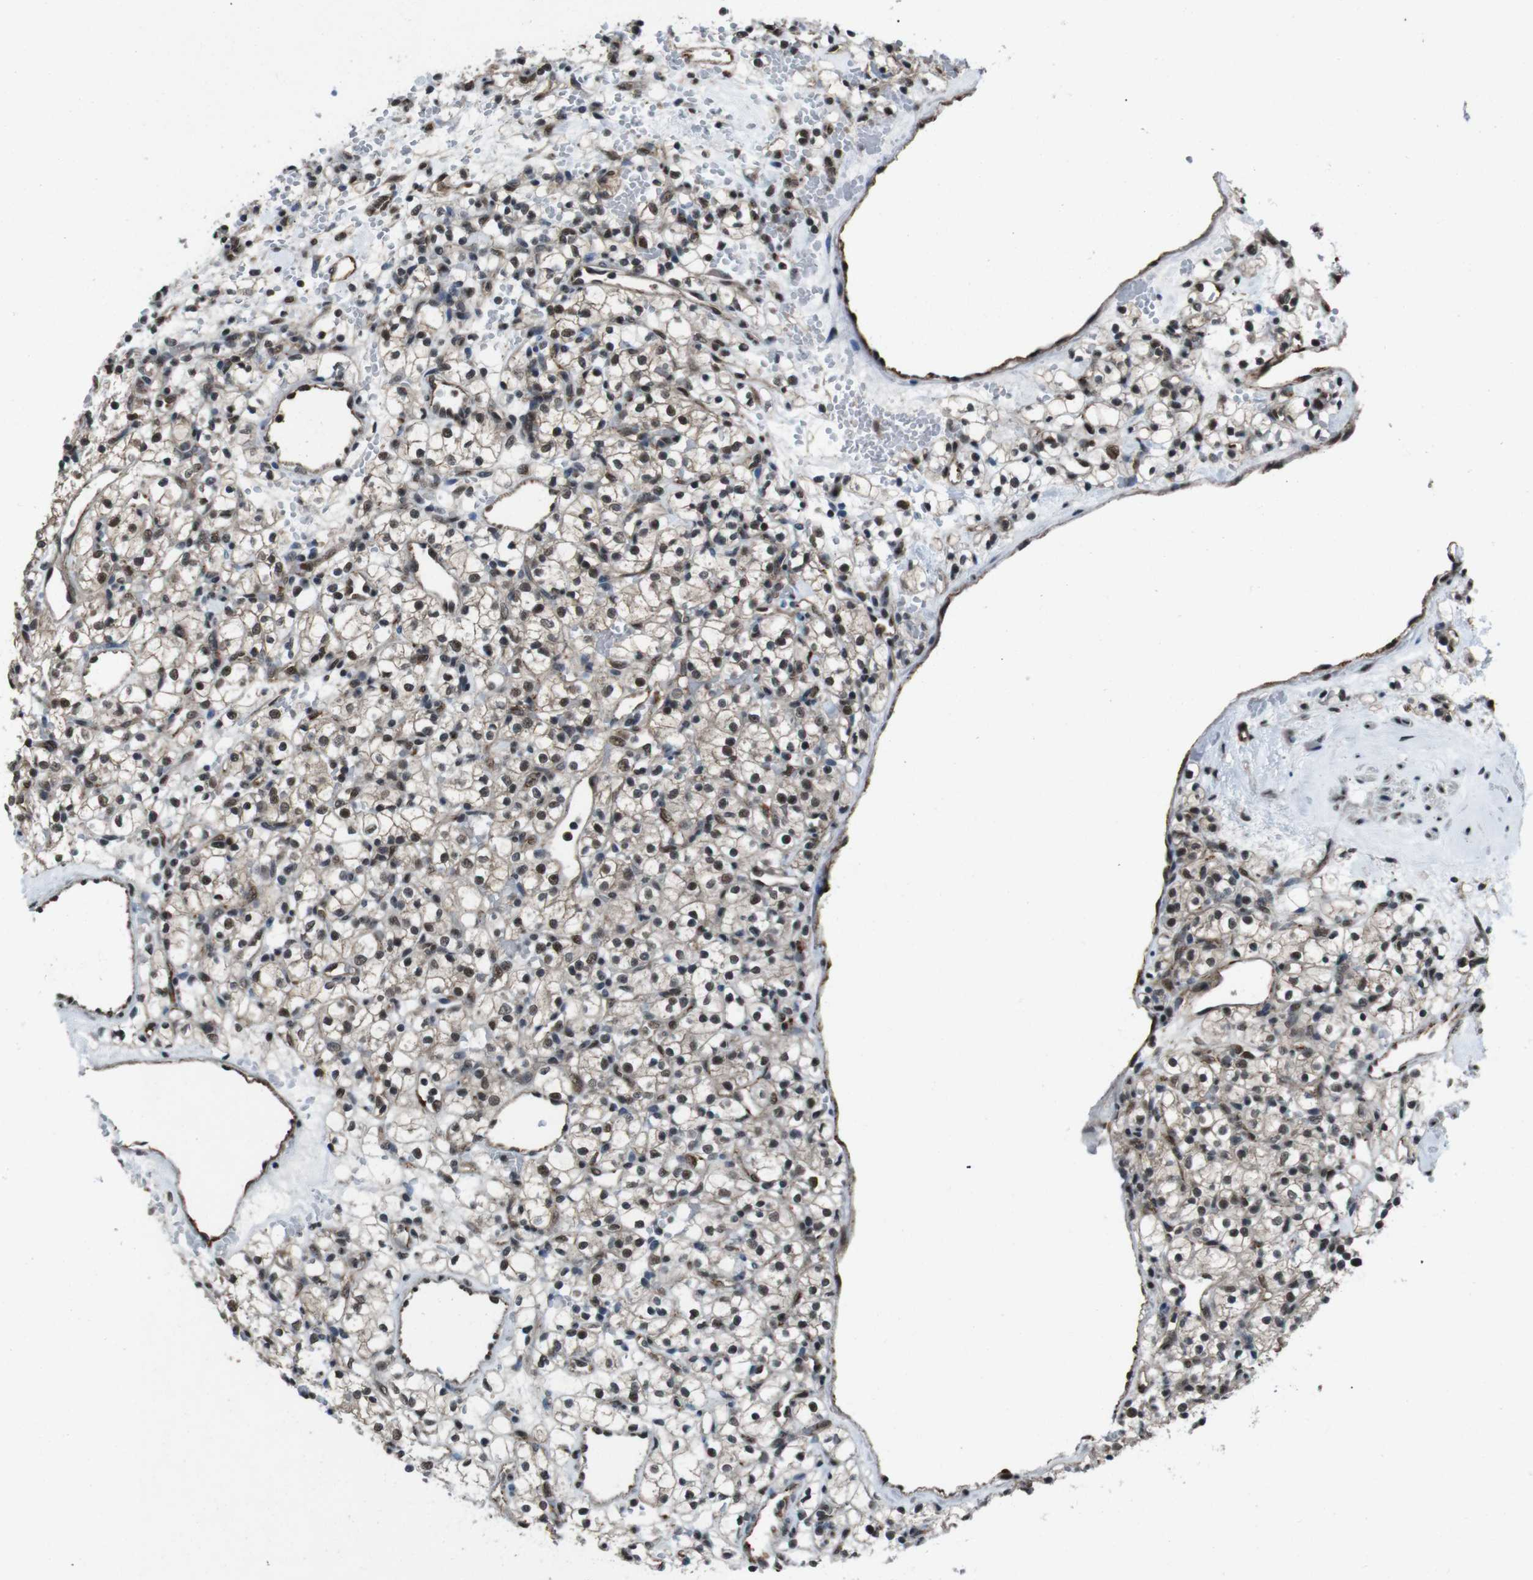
{"staining": {"intensity": "moderate", "quantity": ">75%", "location": "nuclear"}, "tissue": "renal cancer", "cell_type": "Tumor cells", "image_type": "cancer", "snomed": [{"axis": "morphology", "description": "Adenocarcinoma, NOS"}, {"axis": "topography", "description": "Kidney"}], "caption": "This histopathology image displays renal adenocarcinoma stained with immunohistochemistry (IHC) to label a protein in brown. The nuclear of tumor cells show moderate positivity for the protein. Nuclei are counter-stained blue.", "gene": "NR4A2", "patient": {"sex": "female", "age": 60}}